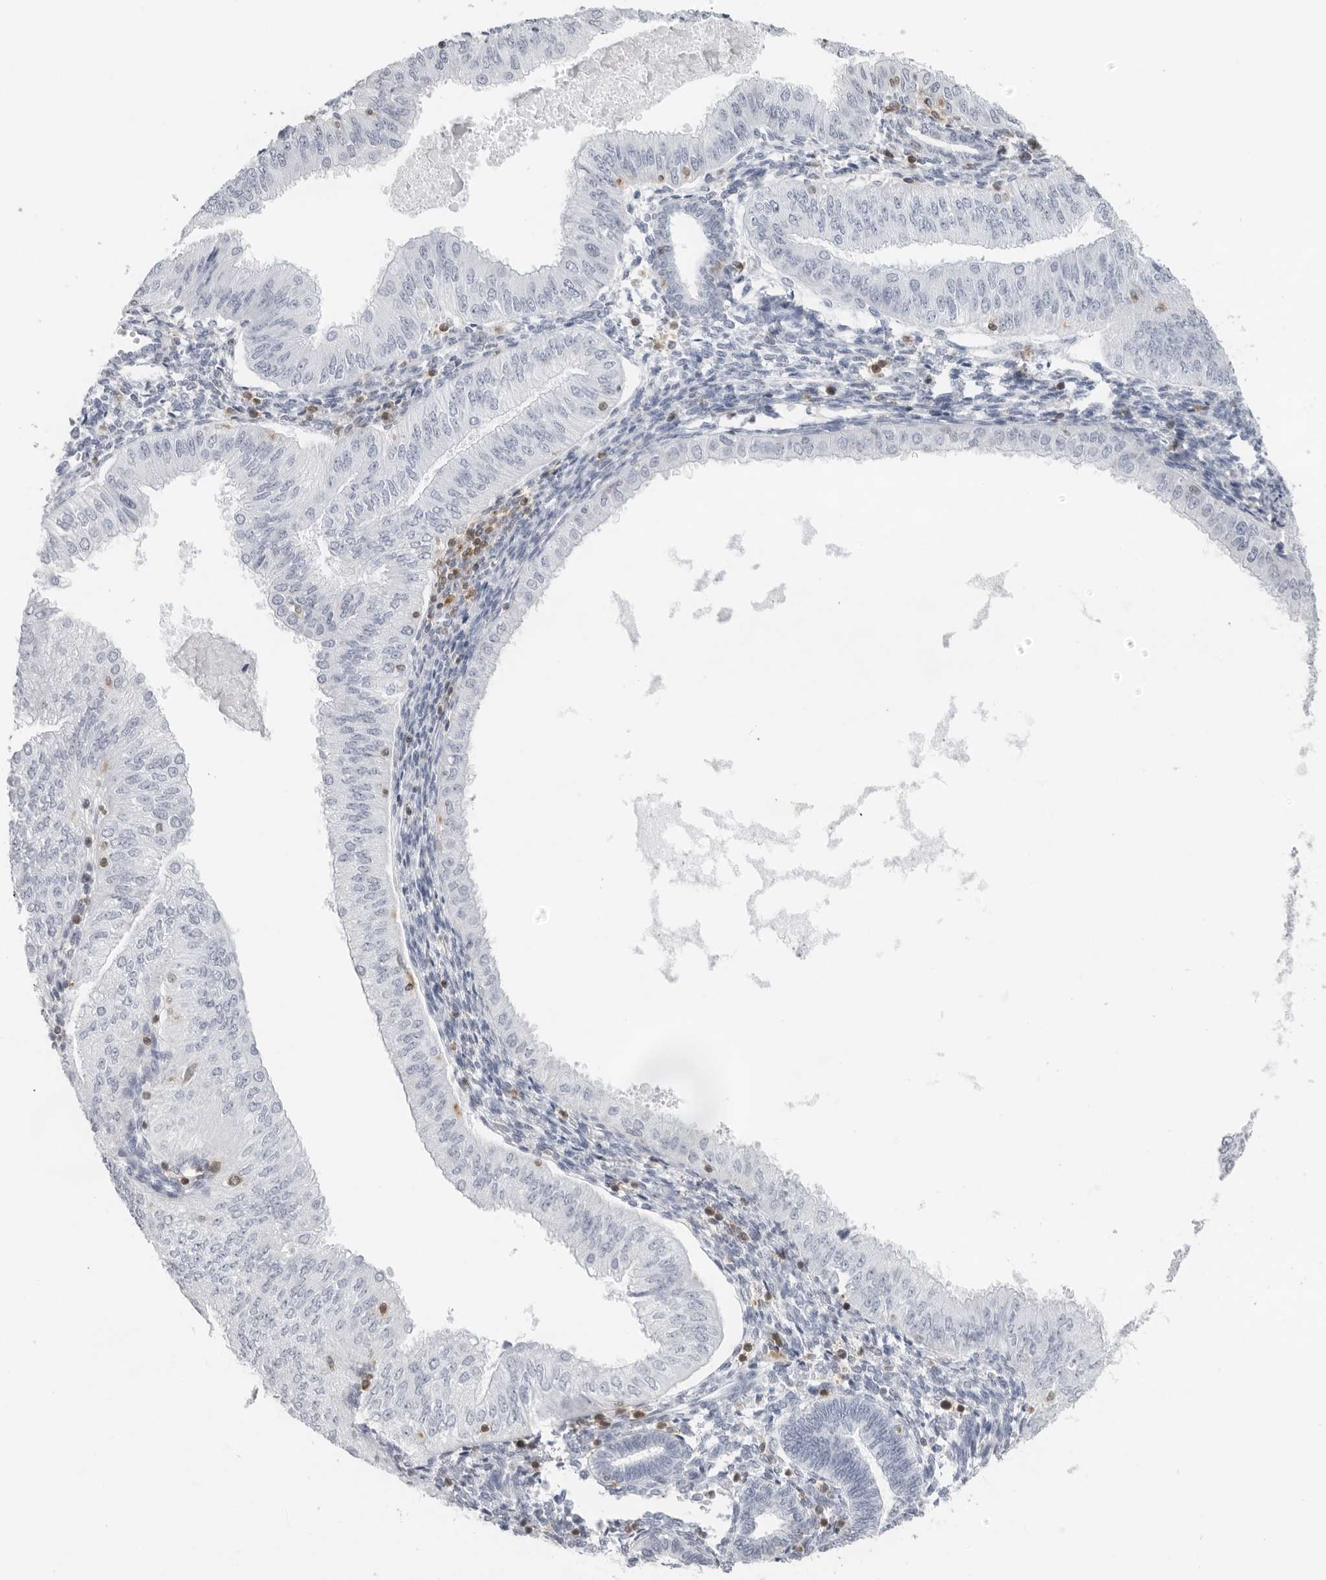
{"staining": {"intensity": "negative", "quantity": "none", "location": "none"}, "tissue": "endometrial cancer", "cell_type": "Tumor cells", "image_type": "cancer", "snomed": [{"axis": "morphology", "description": "Normal tissue, NOS"}, {"axis": "morphology", "description": "Adenocarcinoma, NOS"}, {"axis": "topography", "description": "Endometrium"}], "caption": "There is no significant positivity in tumor cells of endometrial cancer. Brightfield microscopy of immunohistochemistry stained with DAB (brown) and hematoxylin (blue), captured at high magnification.", "gene": "FMNL1", "patient": {"sex": "female", "age": 53}}